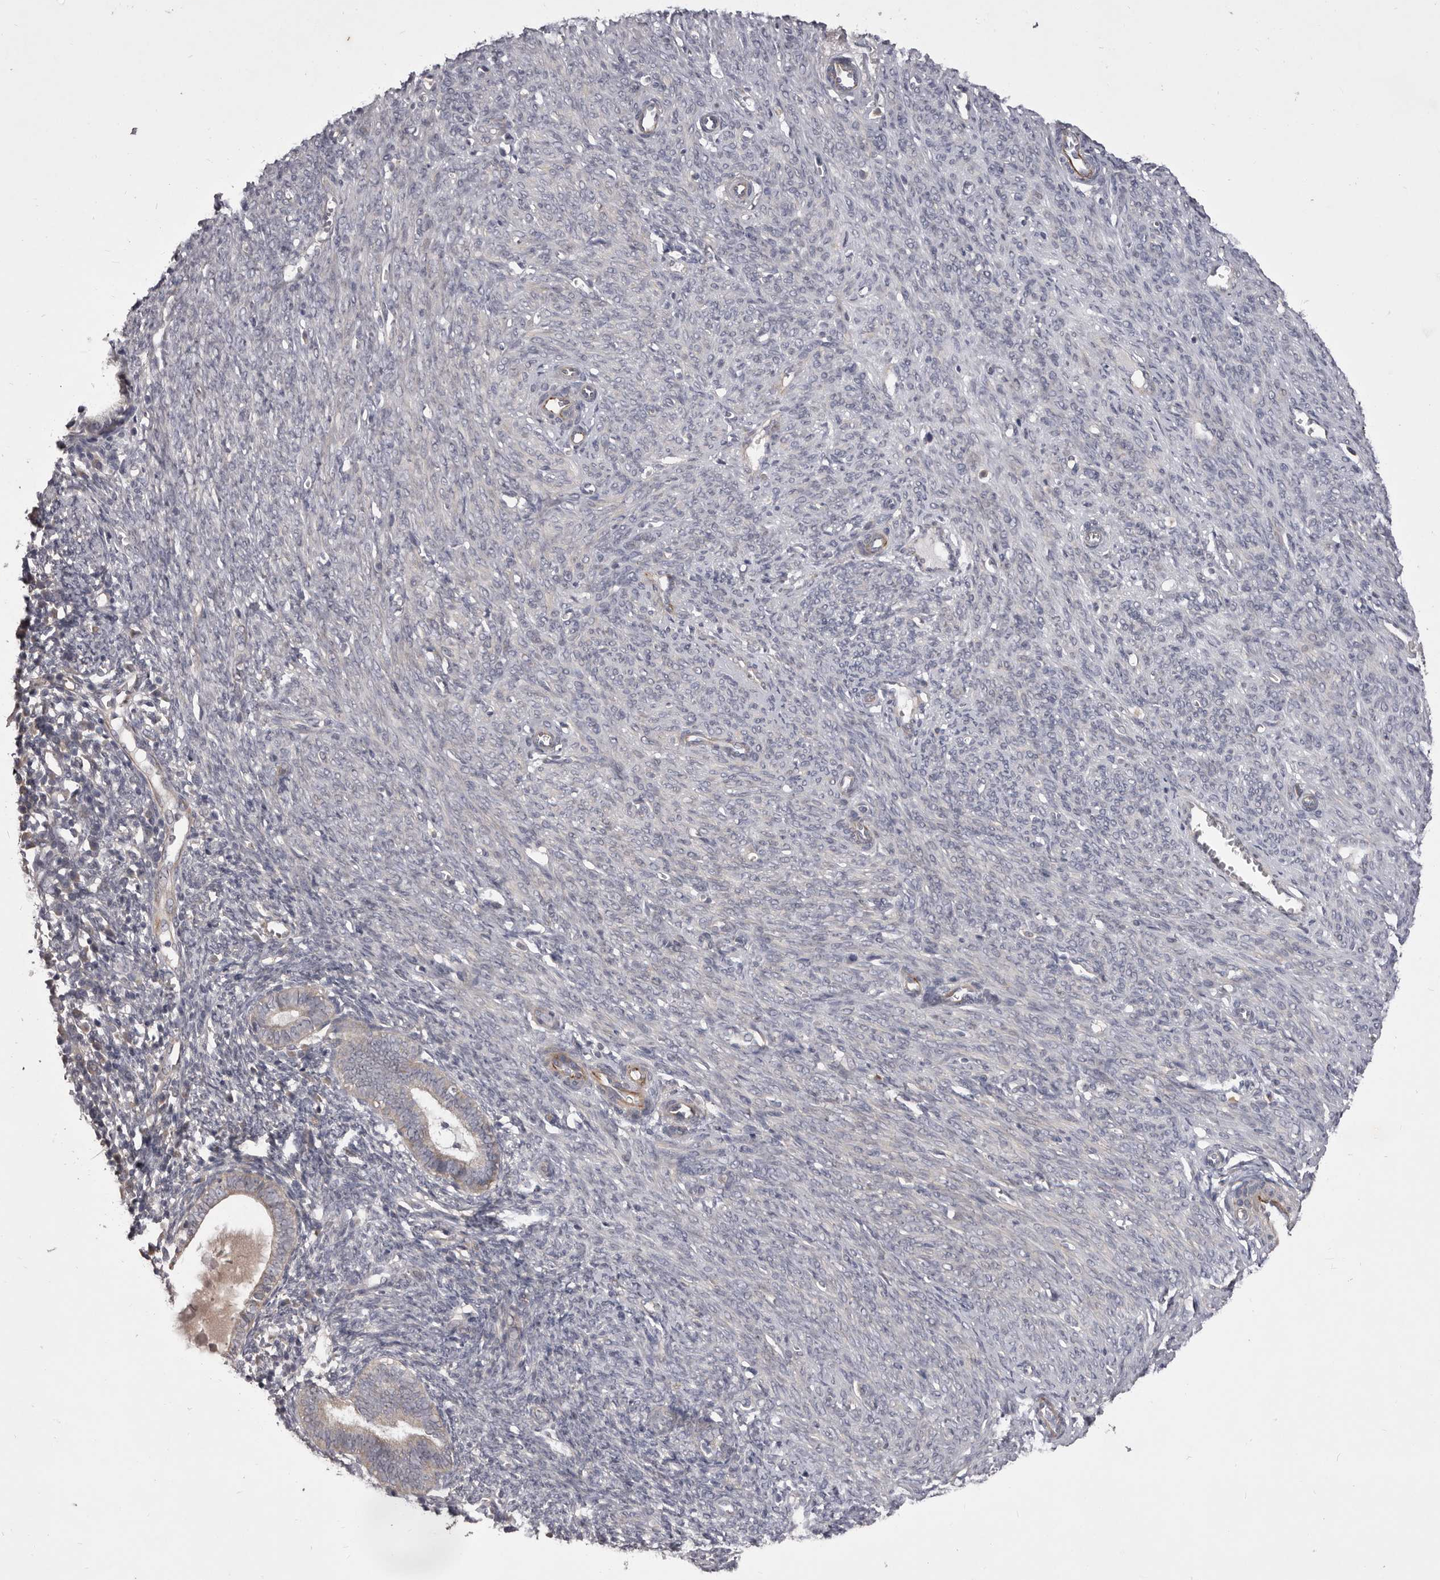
{"staining": {"intensity": "negative", "quantity": "none", "location": "none"}, "tissue": "endometrial cancer", "cell_type": "Tumor cells", "image_type": "cancer", "snomed": [{"axis": "morphology", "description": "Adenocarcinoma, NOS"}, {"axis": "topography", "description": "Uterus"}], "caption": "High power microscopy image of an immunohistochemistry (IHC) photomicrograph of adenocarcinoma (endometrial), revealing no significant positivity in tumor cells. (Stains: DAB IHC with hematoxylin counter stain, Microscopy: brightfield microscopy at high magnification).", "gene": "PNRC1", "patient": {"sex": "female", "age": 77}}